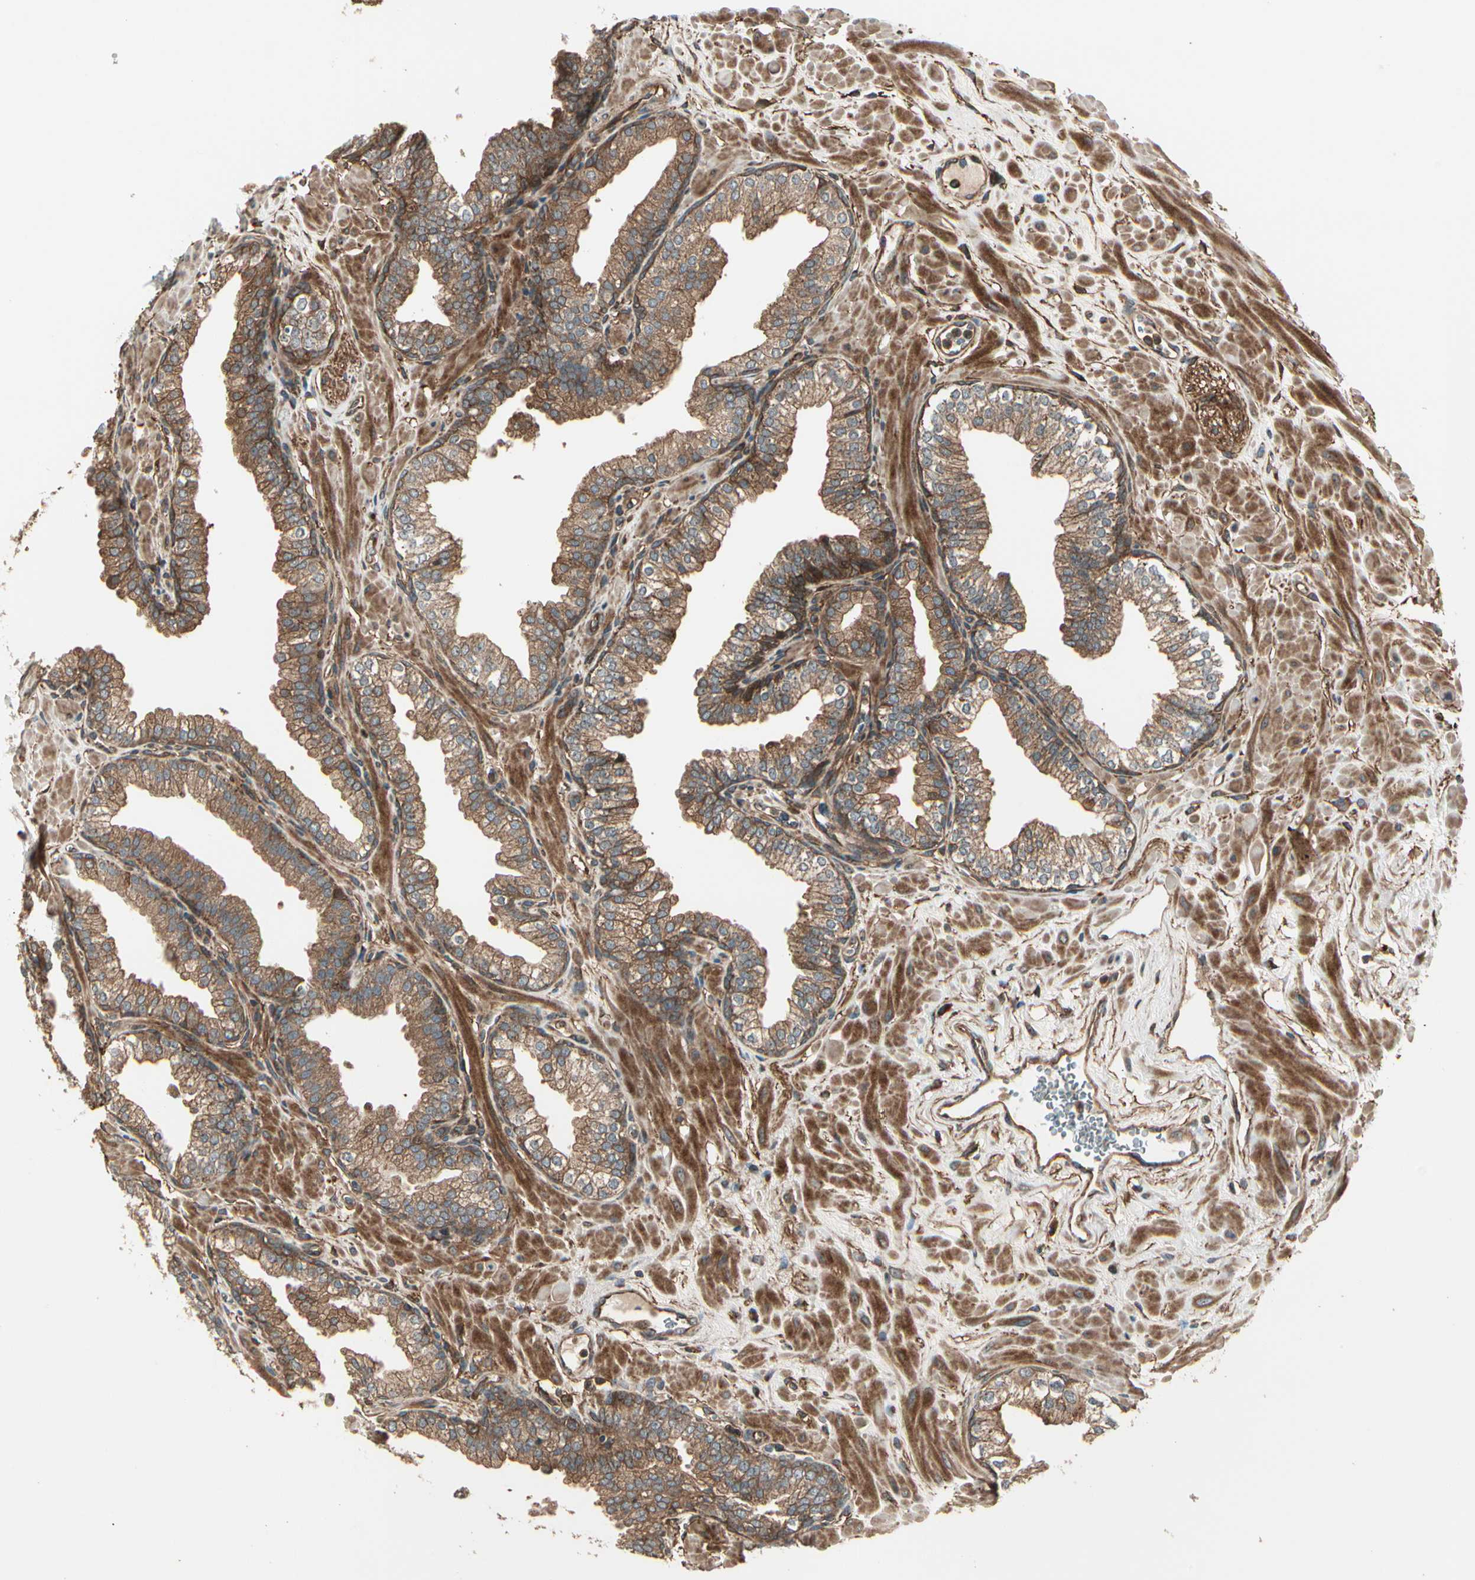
{"staining": {"intensity": "strong", "quantity": ">75%", "location": "cytoplasmic/membranous"}, "tissue": "prostate", "cell_type": "Glandular cells", "image_type": "normal", "snomed": [{"axis": "morphology", "description": "Normal tissue, NOS"}, {"axis": "topography", "description": "Prostate"}], "caption": "High-magnification brightfield microscopy of benign prostate stained with DAB (brown) and counterstained with hematoxylin (blue). glandular cells exhibit strong cytoplasmic/membranous positivity is present in about>75% of cells.", "gene": "FKBP15", "patient": {"sex": "male", "age": 60}}